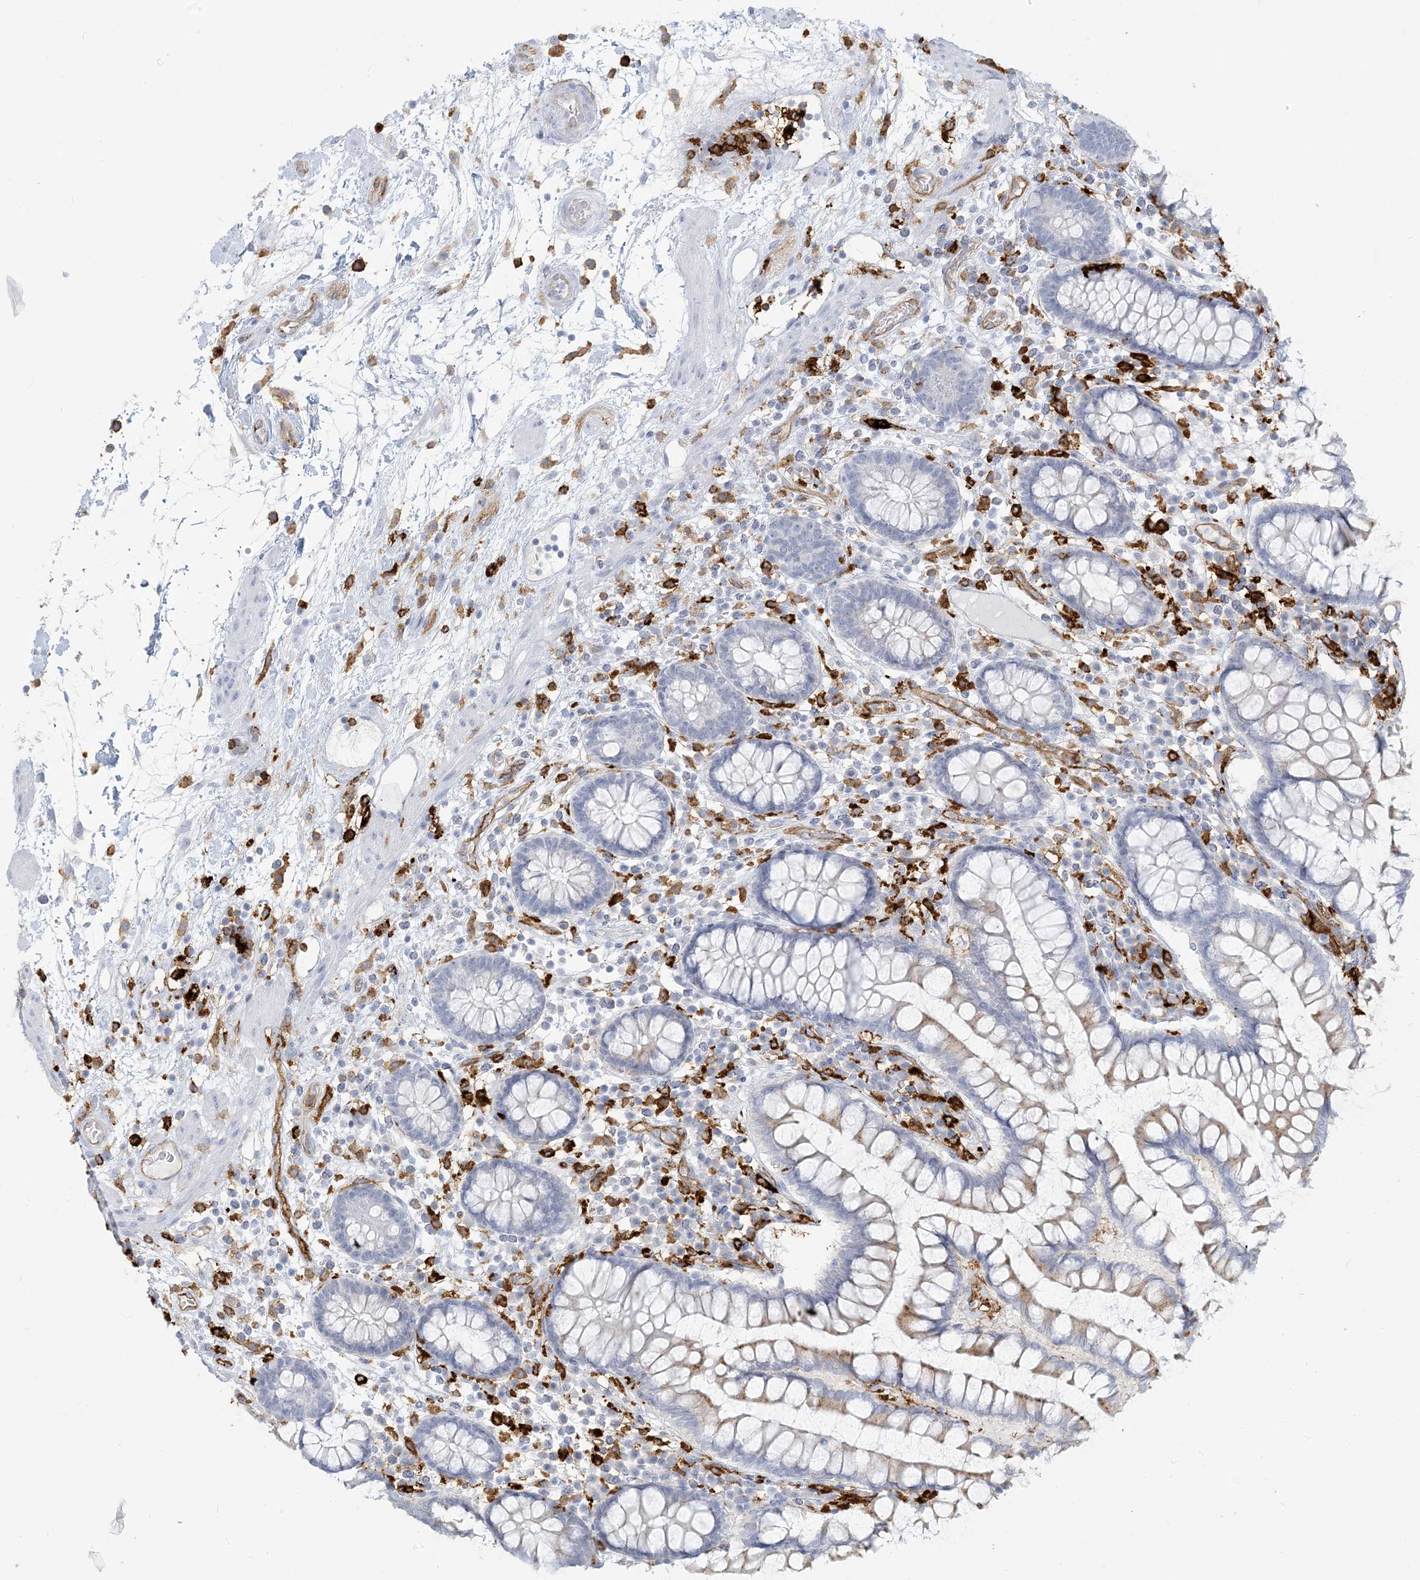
{"staining": {"intensity": "negative", "quantity": "none", "location": "none"}, "tissue": "colon", "cell_type": "Endothelial cells", "image_type": "normal", "snomed": [{"axis": "morphology", "description": "Normal tissue, NOS"}, {"axis": "topography", "description": "Colon"}], "caption": "Human colon stained for a protein using immunohistochemistry demonstrates no expression in endothelial cells.", "gene": "HLA", "patient": {"sex": "female", "age": 79}}